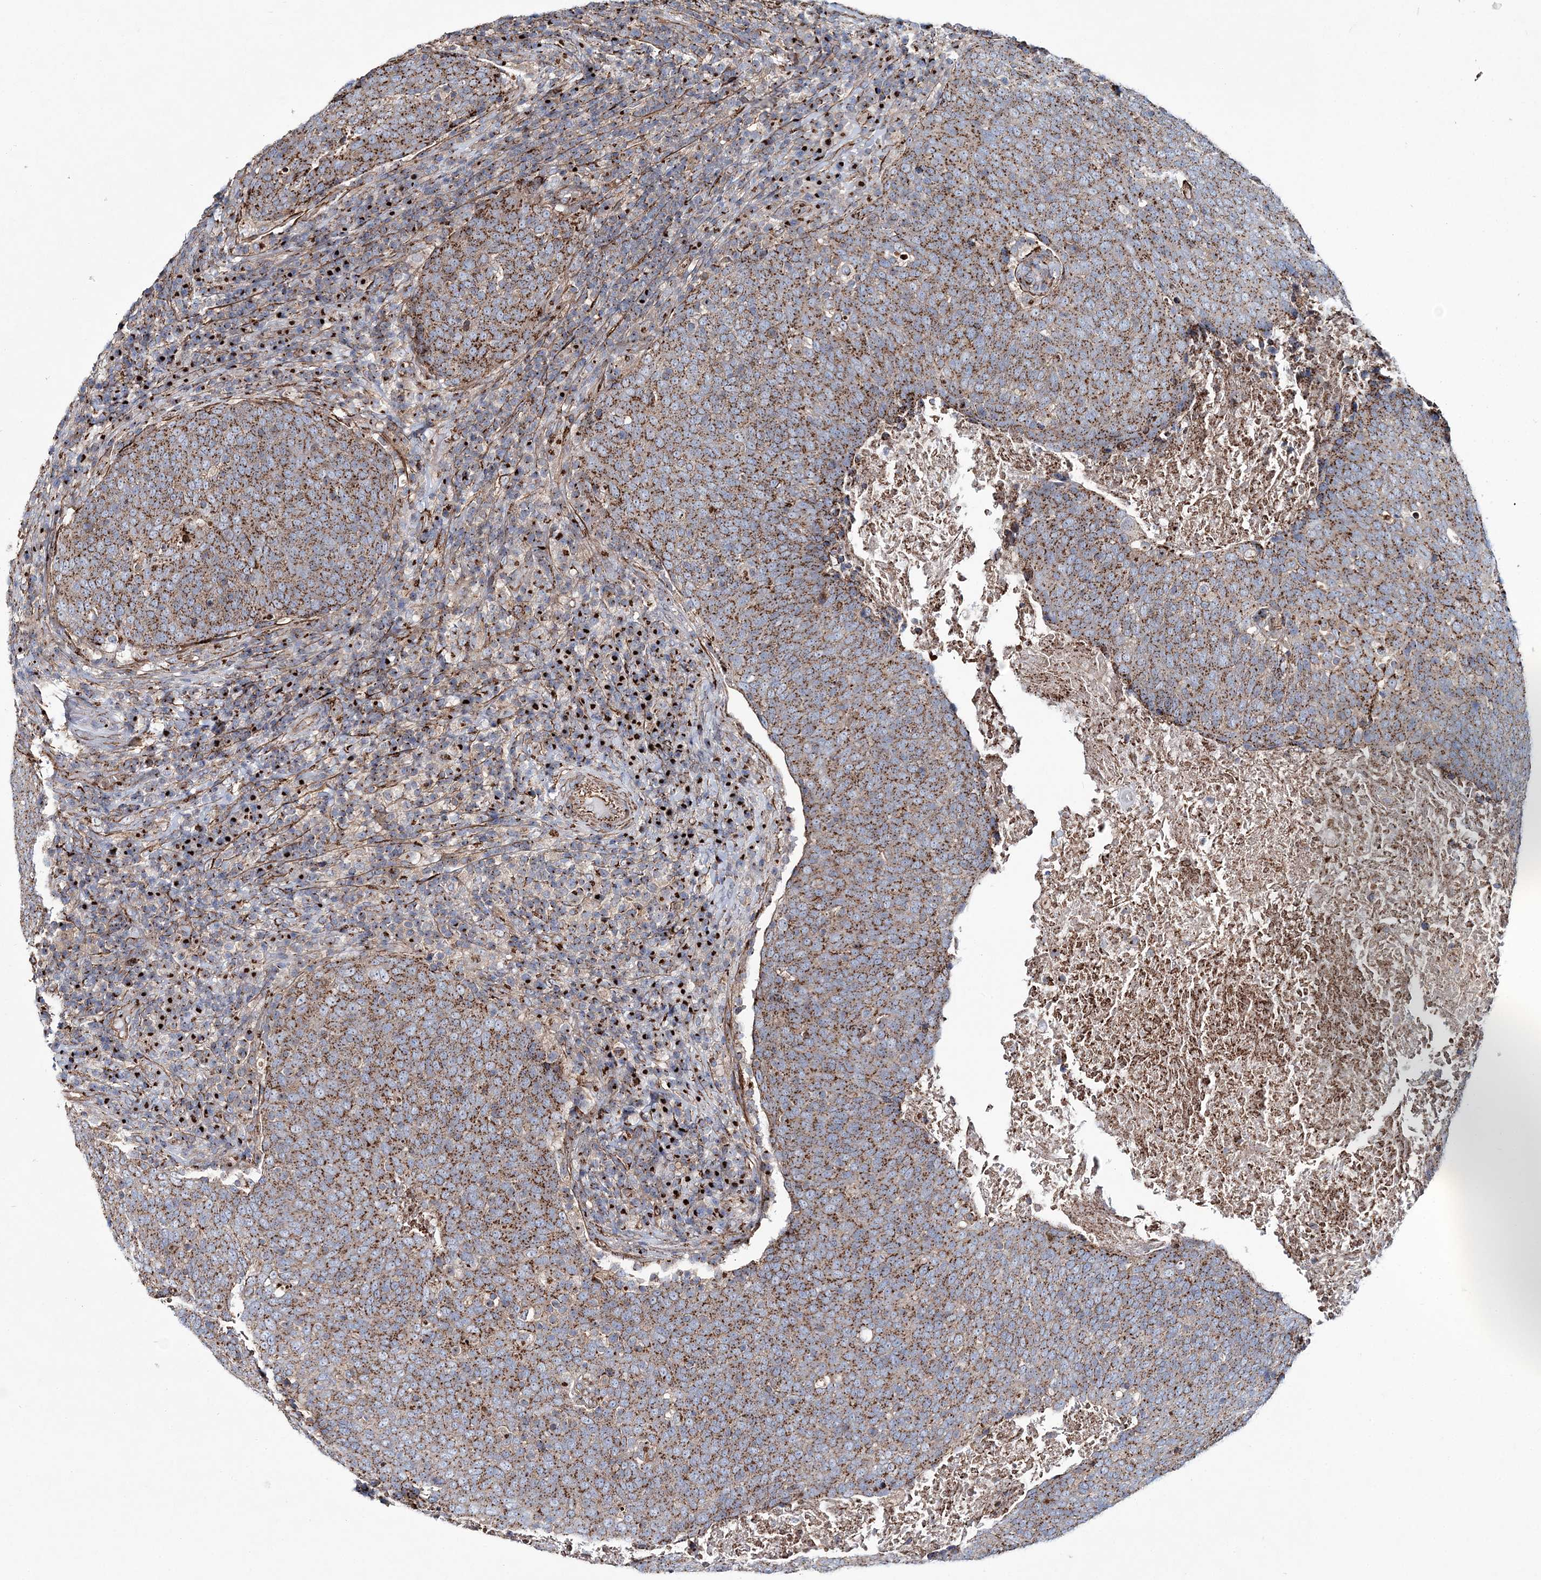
{"staining": {"intensity": "moderate", "quantity": ">75%", "location": "cytoplasmic/membranous"}, "tissue": "head and neck cancer", "cell_type": "Tumor cells", "image_type": "cancer", "snomed": [{"axis": "morphology", "description": "Squamous cell carcinoma, NOS"}, {"axis": "morphology", "description": "Squamous cell carcinoma, metastatic, NOS"}, {"axis": "topography", "description": "Lymph node"}, {"axis": "topography", "description": "Head-Neck"}], "caption": "Immunohistochemical staining of human squamous cell carcinoma (head and neck) displays medium levels of moderate cytoplasmic/membranous expression in about >75% of tumor cells.", "gene": "MAN1A2", "patient": {"sex": "male", "age": 62}}